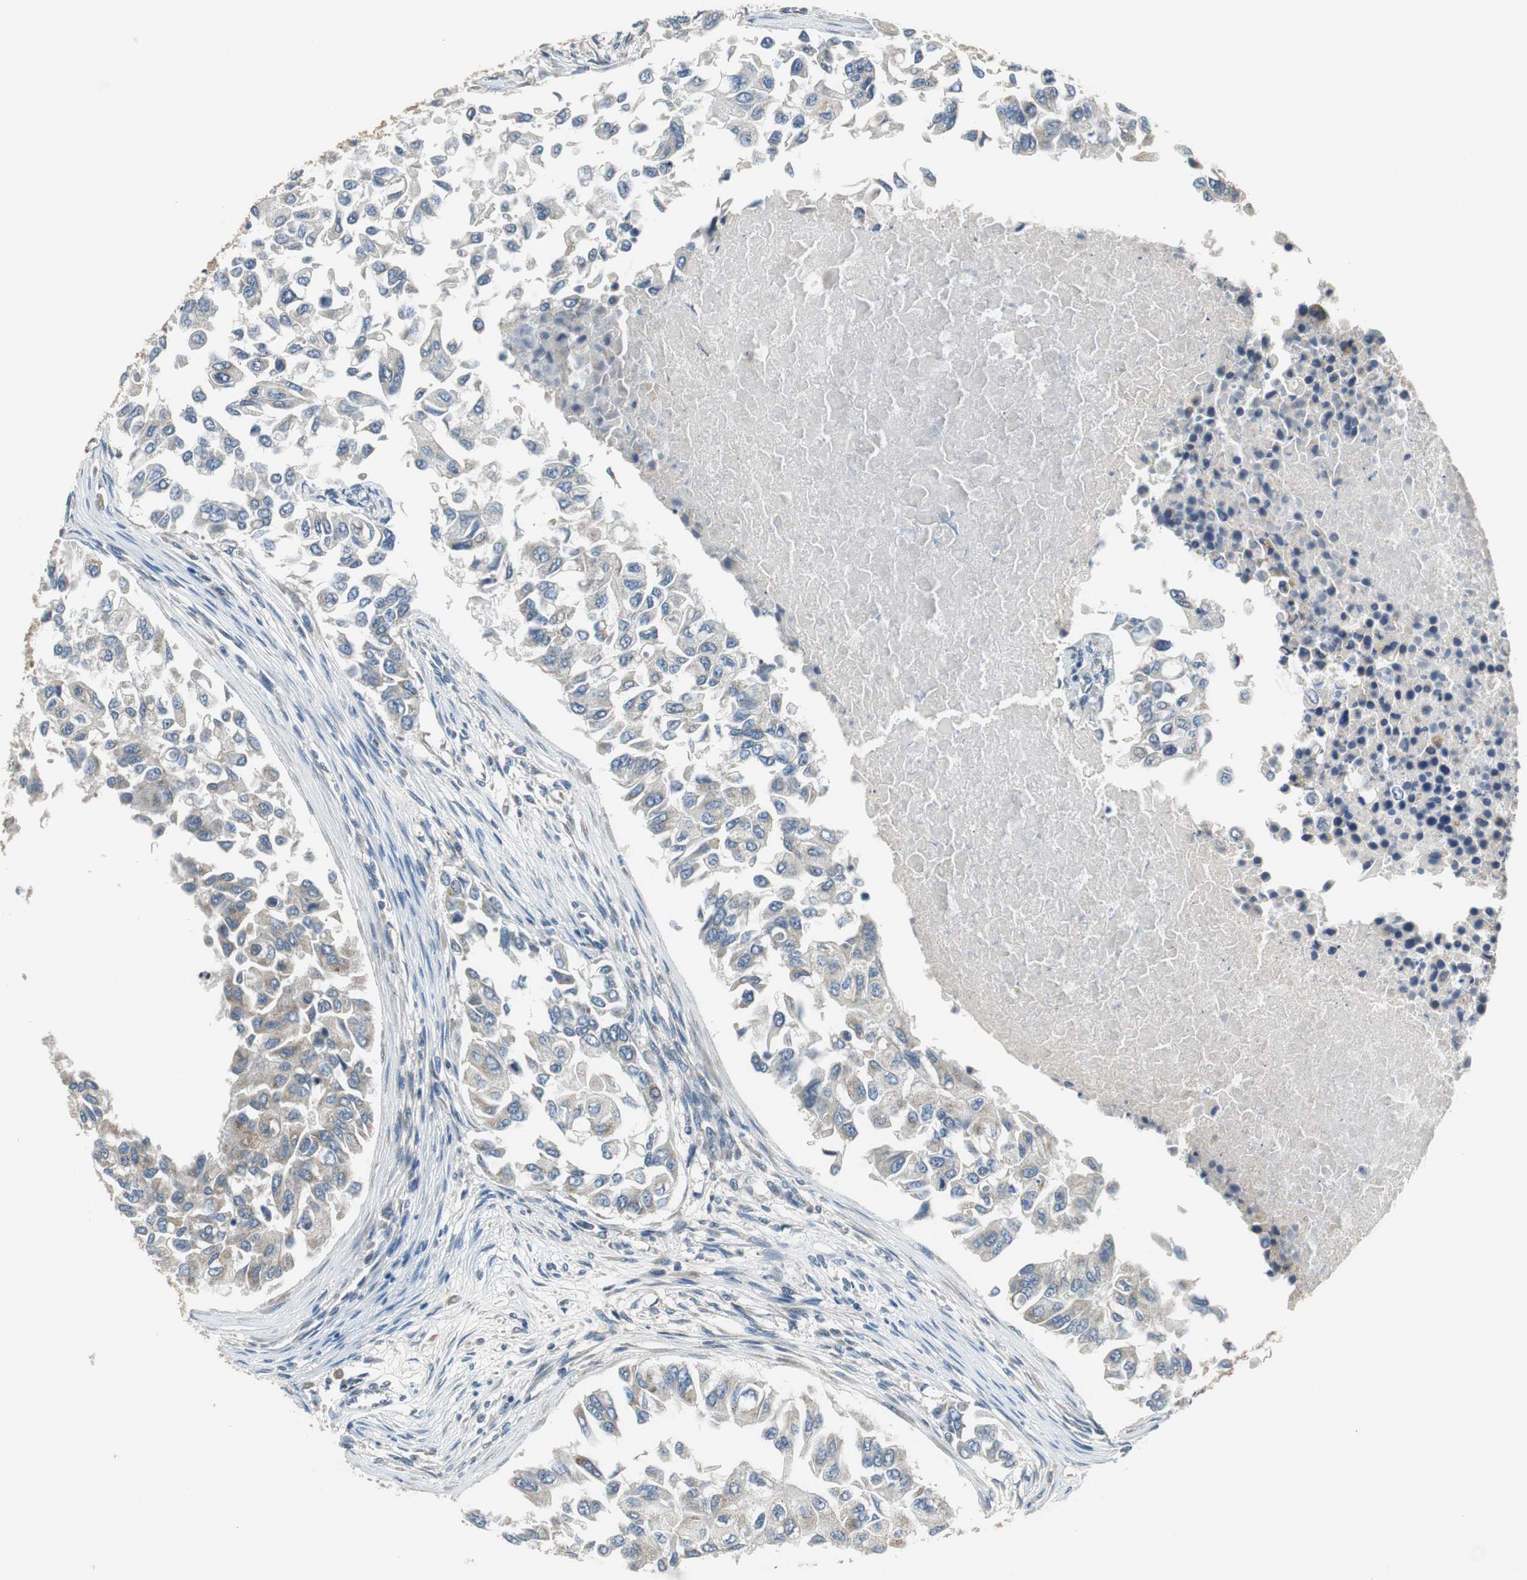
{"staining": {"intensity": "negative", "quantity": "none", "location": "none"}, "tissue": "breast cancer", "cell_type": "Tumor cells", "image_type": "cancer", "snomed": [{"axis": "morphology", "description": "Normal tissue, NOS"}, {"axis": "morphology", "description": "Duct carcinoma"}, {"axis": "topography", "description": "Breast"}], "caption": "Immunohistochemistry of human breast cancer displays no expression in tumor cells.", "gene": "MTIF2", "patient": {"sex": "female", "age": 49}}